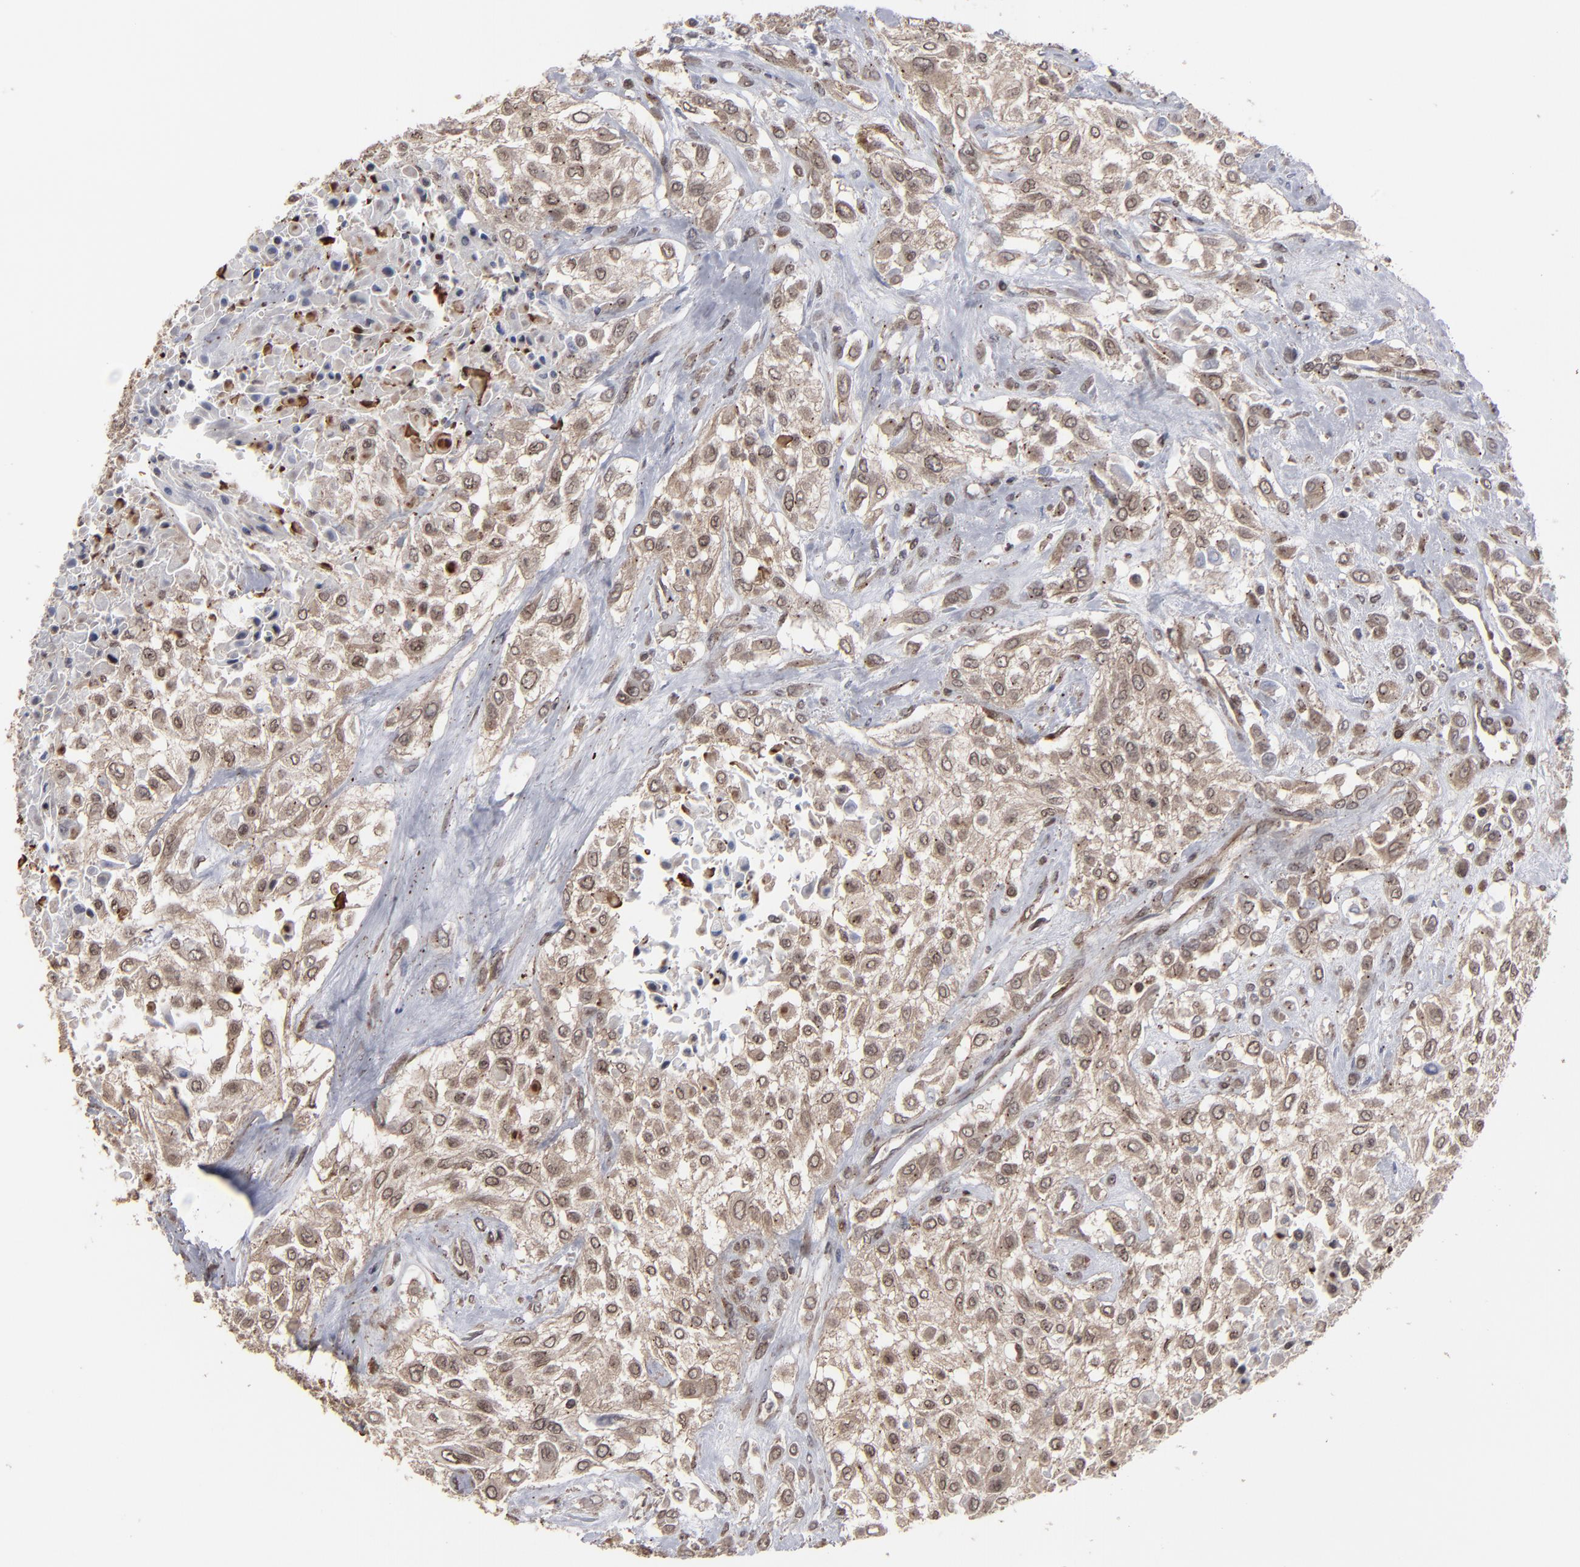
{"staining": {"intensity": "moderate", "quantity": ">75%", "location": "cytoplasmic/membranous,nuclear"}, "tissue": "urothelial cancer", "cell_type": "Tumor cells", "image_type": "cancer", "snomed": [{"axis": "morphology", "description": "Urothelial carcinoma, High grade"}, {"axis": "topography", "description": "Urinary bladder"}], "caption": "Protein analysis of urothelial cancer tissue exhibits moderate cytoplasmic/membranous and nuclear staining in about >75% of tumor cells. (DAB (3,3'-diaminobenzidine) IHC, brown staining for protein, blue staining for nuclei).", "gene": "KIAA2026", "patient": {"sex": "male", "age": 57}}